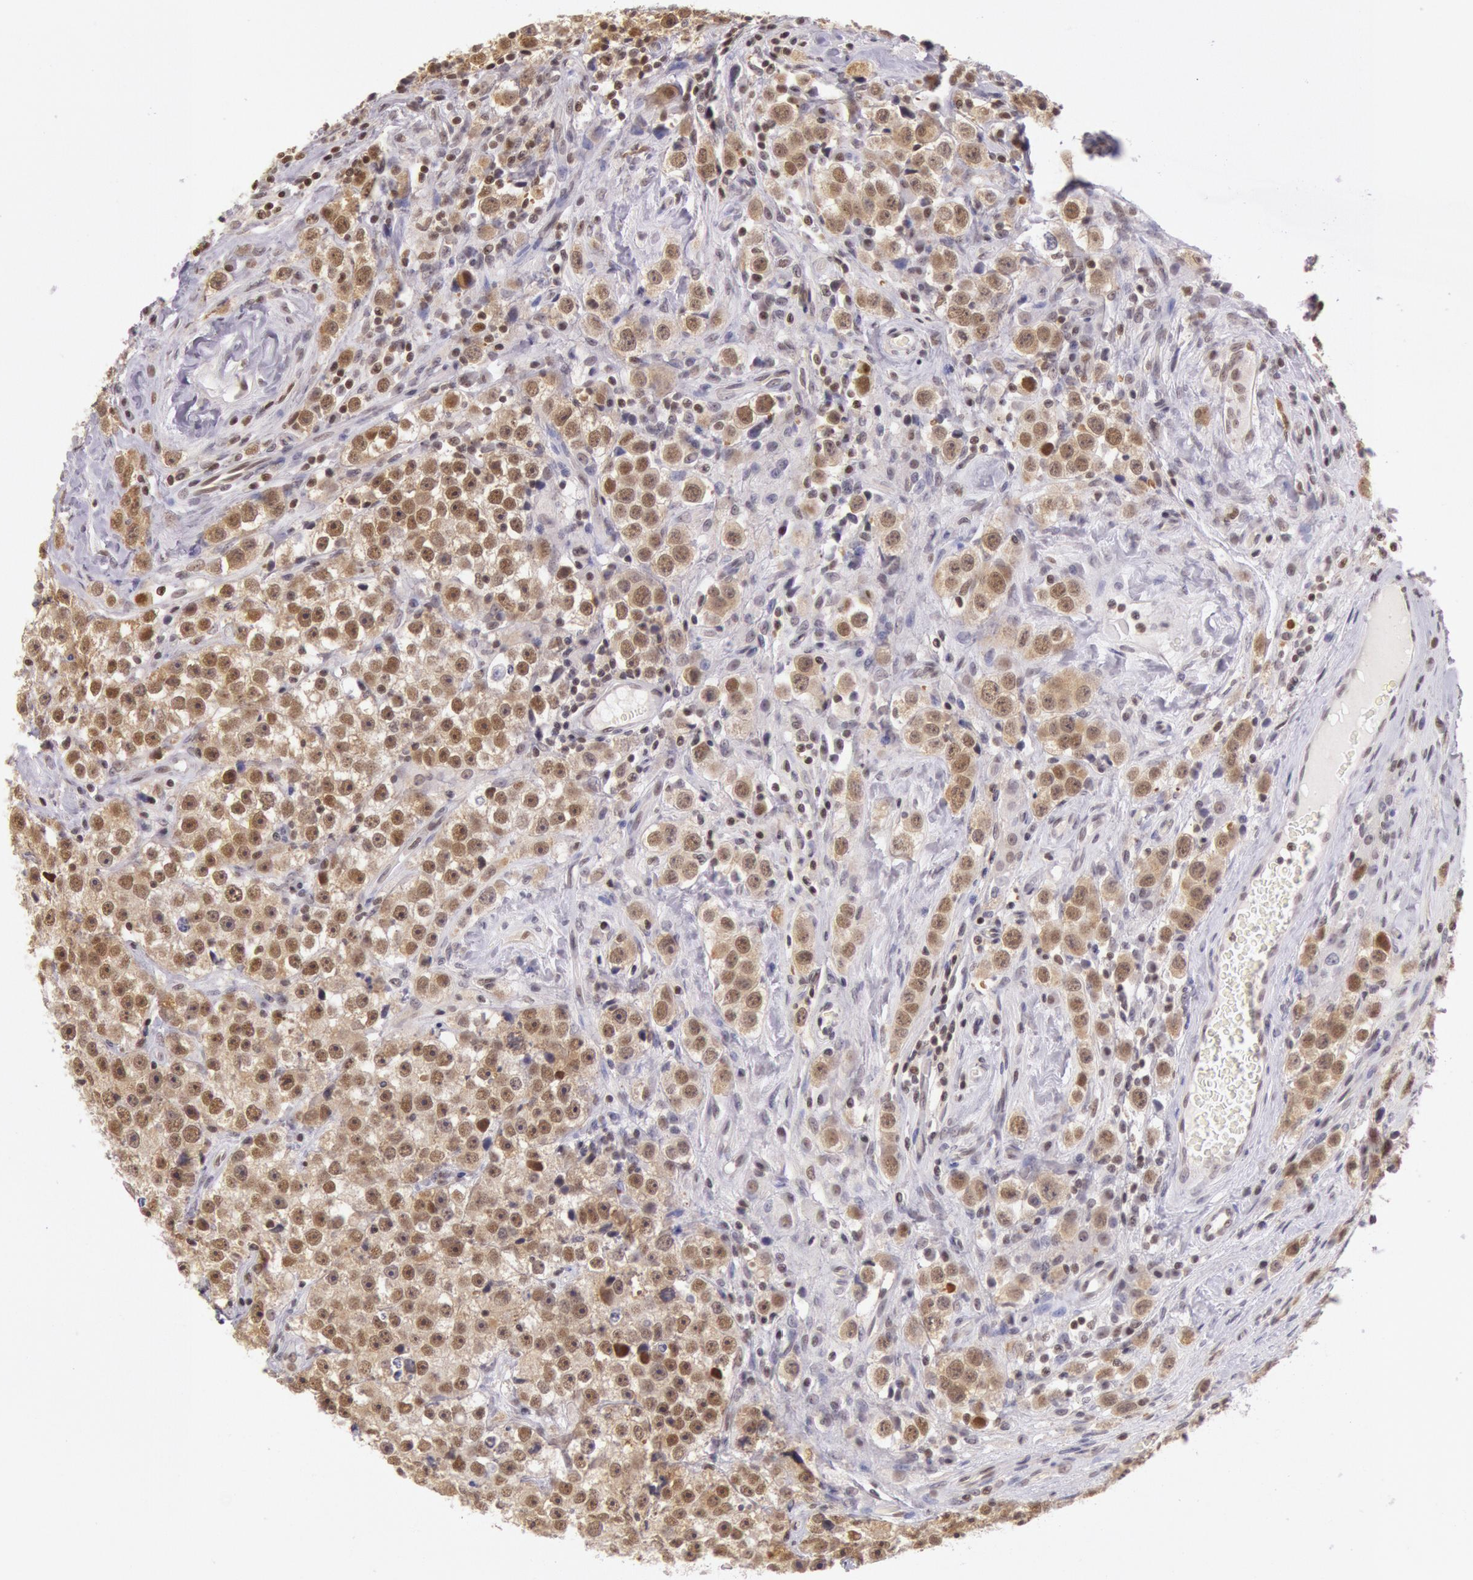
{"staining": {"intensity": "moderate", "quantity": ">75%", "location": "nuclear"}, "tissue": "testis cancer", "cell_type": "Tumor cells", "image_type": "cancer", "snomed": [{"axis": "morphology", "description": "Seminoma, NOS"}, {"axis": "topography", "description": "Testis"}], "caption": "Tumor cells exhibit medium levels of moderate nuclear positivity in about >75% of cells in testis cancer (seminoma).", "gene": "ESS2", "patient": {"sex": "male", "age": 32}}